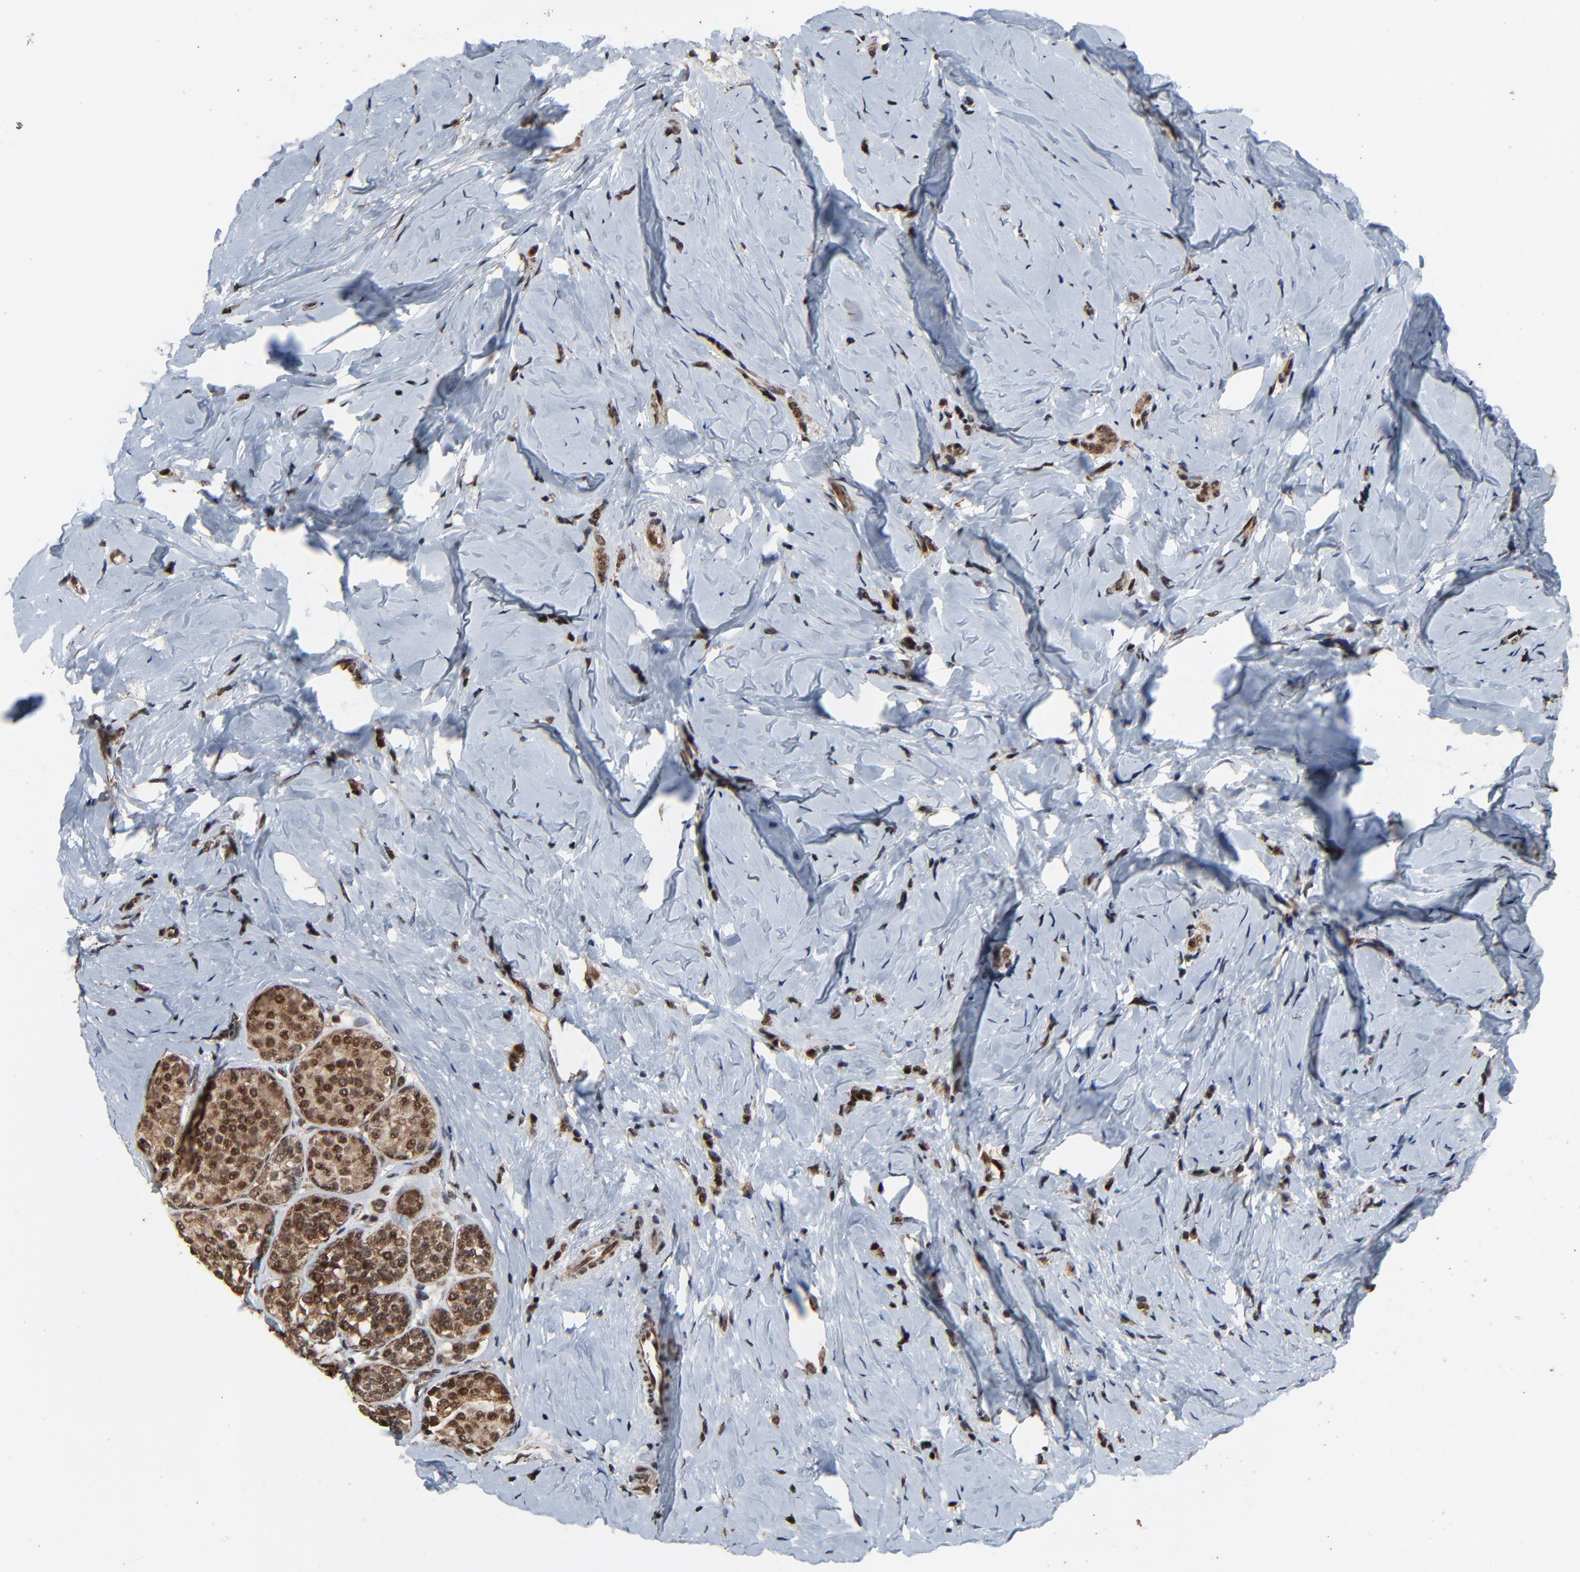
{"staining": {"intensity": "strong", "quantity": ">75%", "location": "cytoplasmic/membranous,nuclear"}, "tissue": "breast cancer", "cell_type": "Tumor cells", "image_type": "cancer", "snomed": [{"axis": "morphology", "description": "Lobular carcinoma"}, {"axis": "topography", "description": "Breast"}], "caption": "A high-resolution image shows immunohistochemistry staining of breast lobular carcinoma, which displays strong cytoplasmic/membranous and nuclear staining in approximately >75% of tumor cells. Ihc stains the protein in brown and the nuclei are stained blue.", "gene": "RHOJ", "patient": {"sex": "female", "age": 64}}